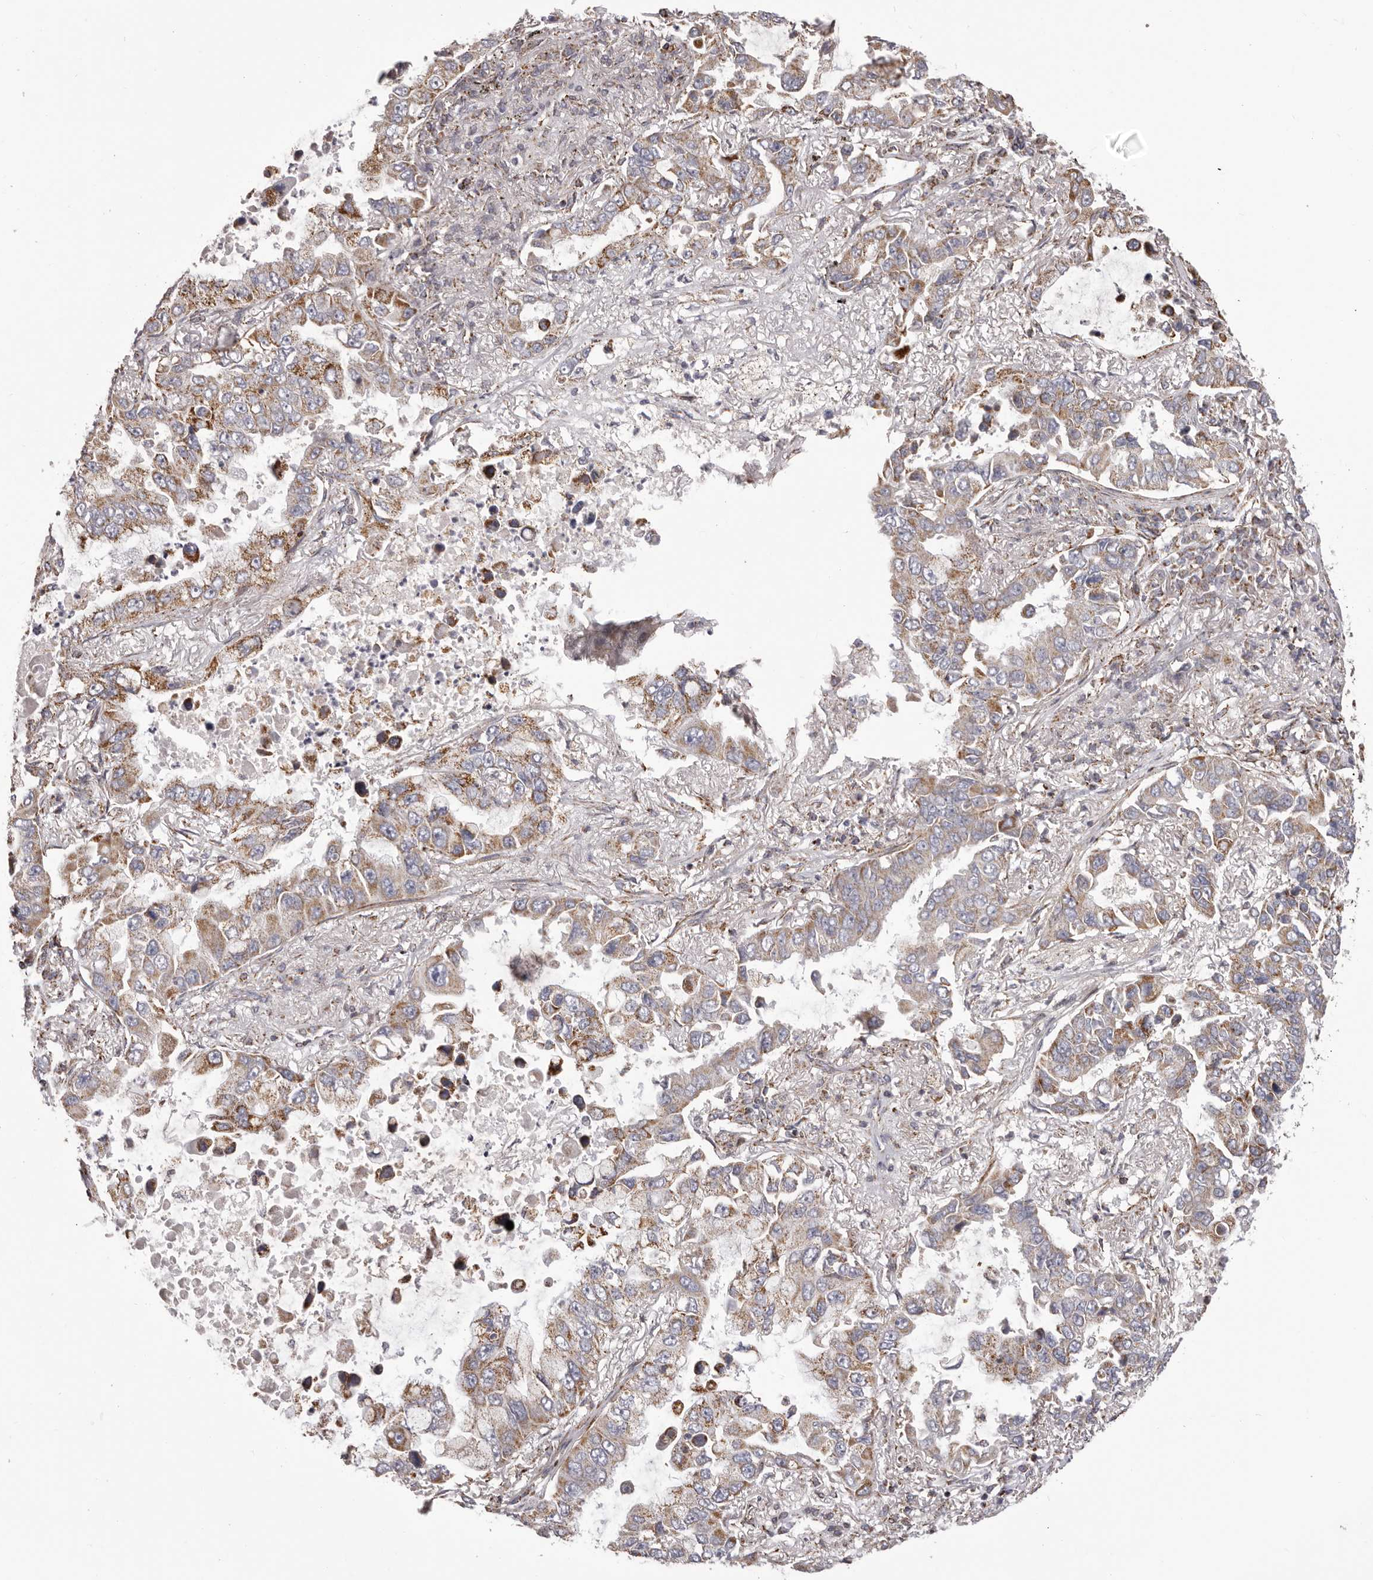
{"staining": {"intensity": "moderate", "quantity": "25%-75%", "location": "cytoplasmic/membranous"}, "tissue": "lung cancer", "cell_type": "Tumor cells", "image_type": "cancer", "snomed": [{"axis": "morphology", "description": "Adenocarcinoma, NOS"}, {"axis": "topography", "description": "Lung"}], "caption": "Lung cancer (adenocarcinoma) was stained to show a protein in brown. There is medium levels of moderate cytoplasmic/membranous expression in about 25%-75% of tumor cells.", "gene": "CHRM2", "patient": {"sex": "male", "age": 64}}